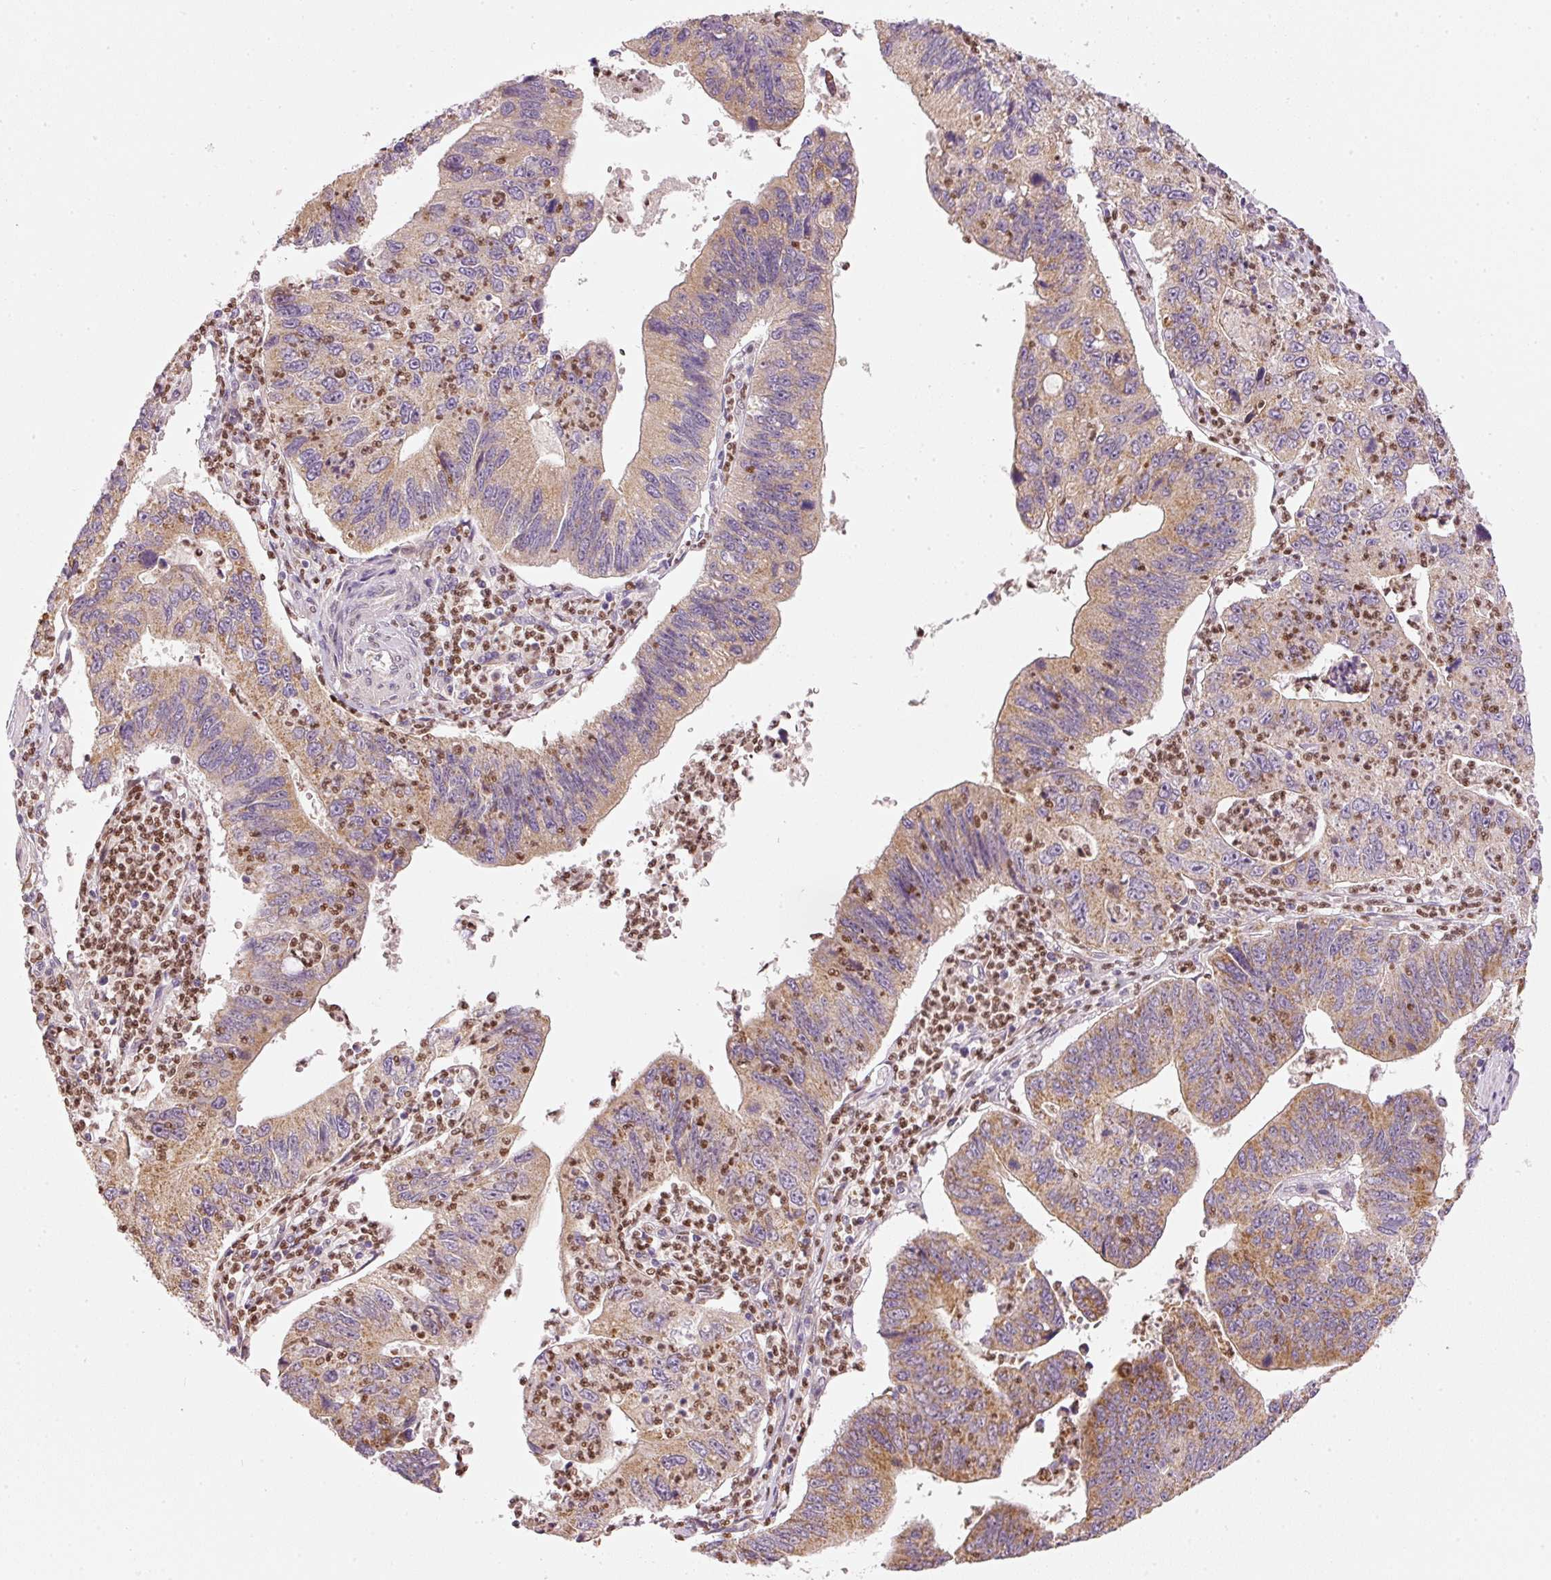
{"staining": {"intensity": "moderate", "quantity": ">75%", "location": "cytoplasmic/membranous"}, "tissue": "stomach cancer", "cell_type": "Tumor cells", "image_type": "cancer", "snomed": [{"axis": "morphology", "description": "Adenocarcinoma, NOS"}, {"axis": "topography", "description": "Stomach"}], "caption": "Protein expression analysis of human stomach cancer reveals moderate cytoplasmic/membranous positivity in about >75% of tumor cells.", "gene": "MTHFD1L", "patient": {"sex": "male", "age": 59}}